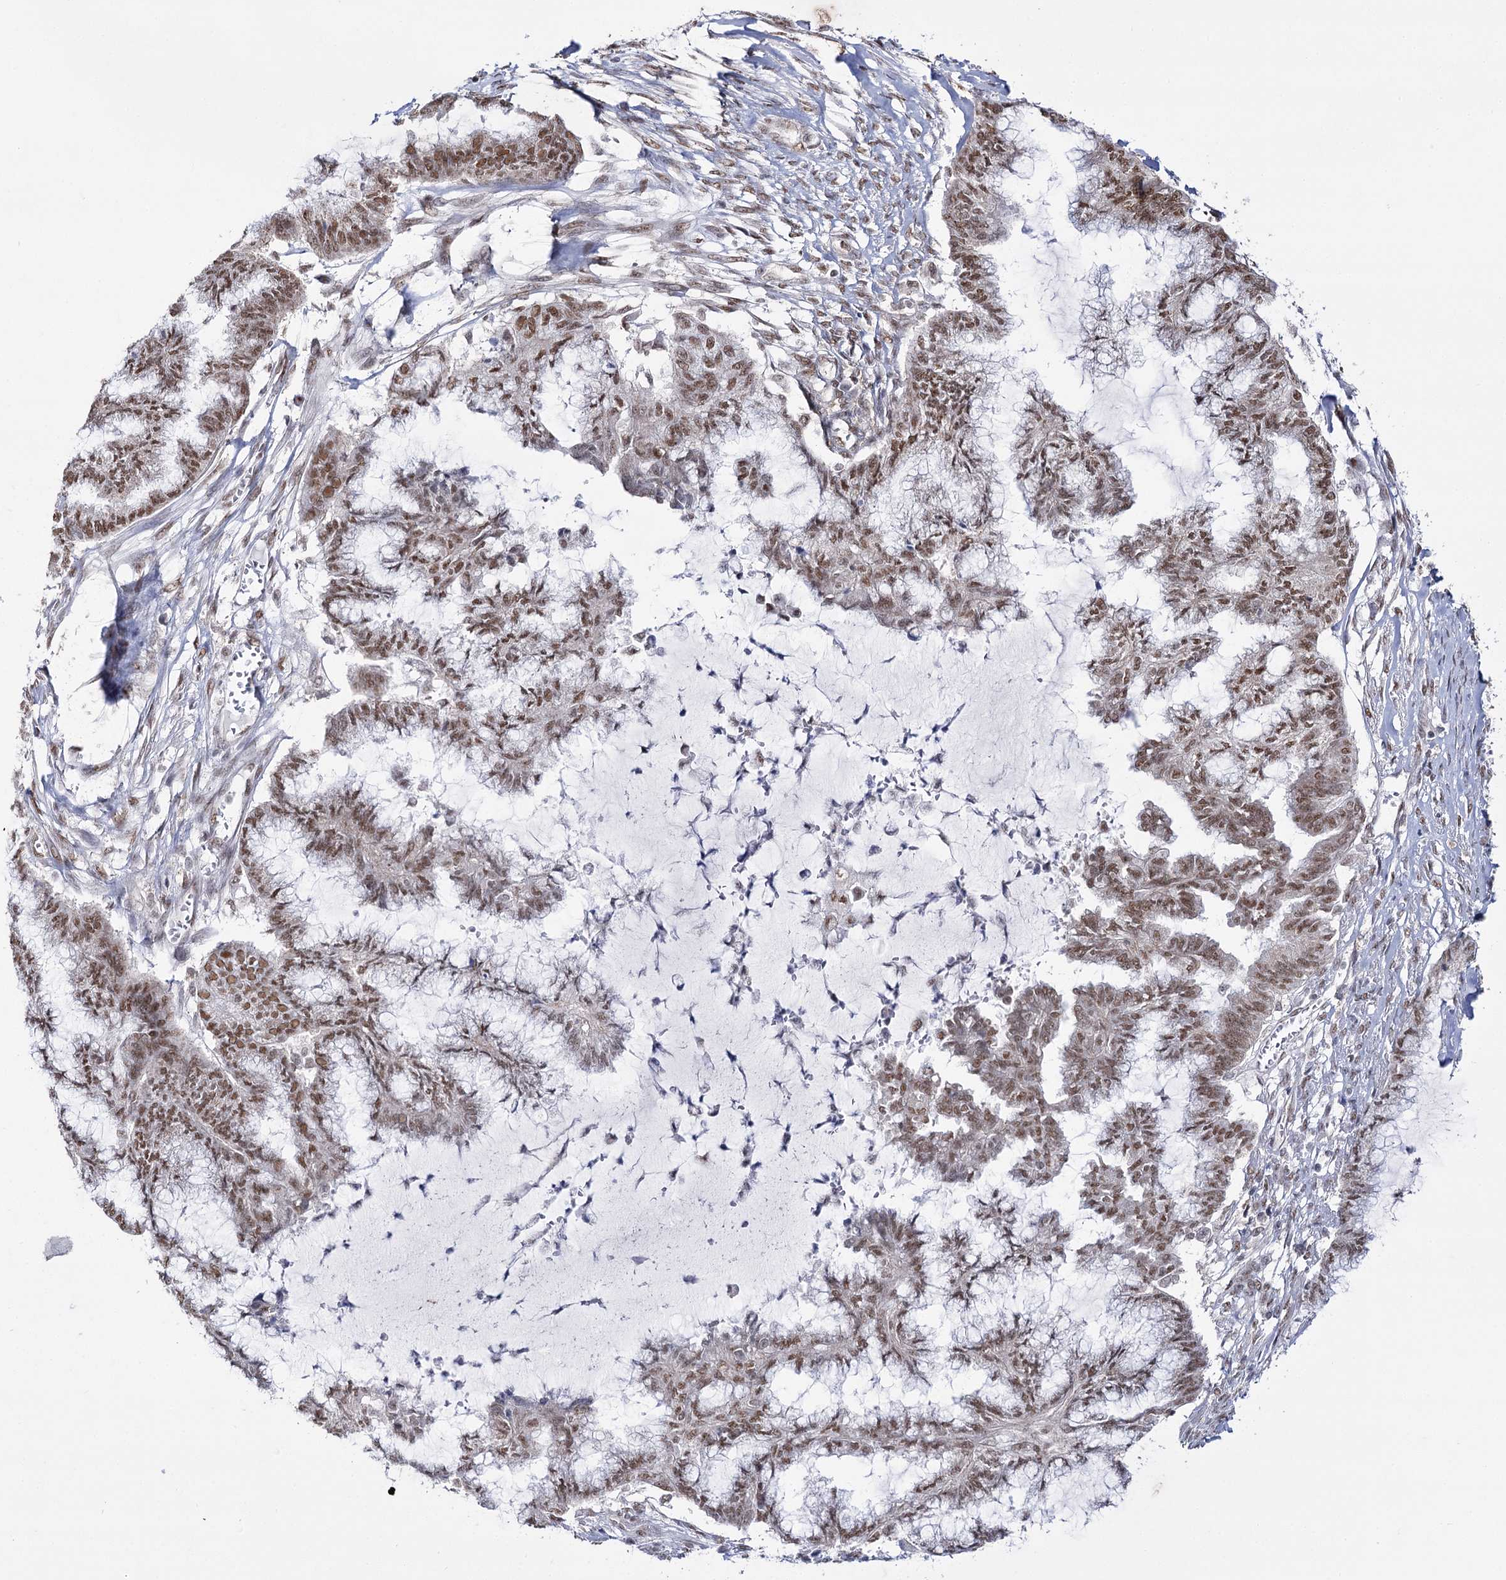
{"staining": {"intensity": "moderate", "quantity": ">75%", "location": "nuclear"}, "tissue": "endometrial cancer", "cell_type": "Tumor cells", "image_type": "cancer", "snomed": [{"axis": "morphology", "description": "Adenocarcinoma, NOS"}, {"axis": "topography", "description": "Endometrium"}], "caption": "Immunohistochemistry of human endometrial adenocarcinoma shows medium levels of moderate nuclear staining in approximately >75% of tumor cells.", "gene": "VGLL4", "patient": {"sex": "female", "age": 86}}